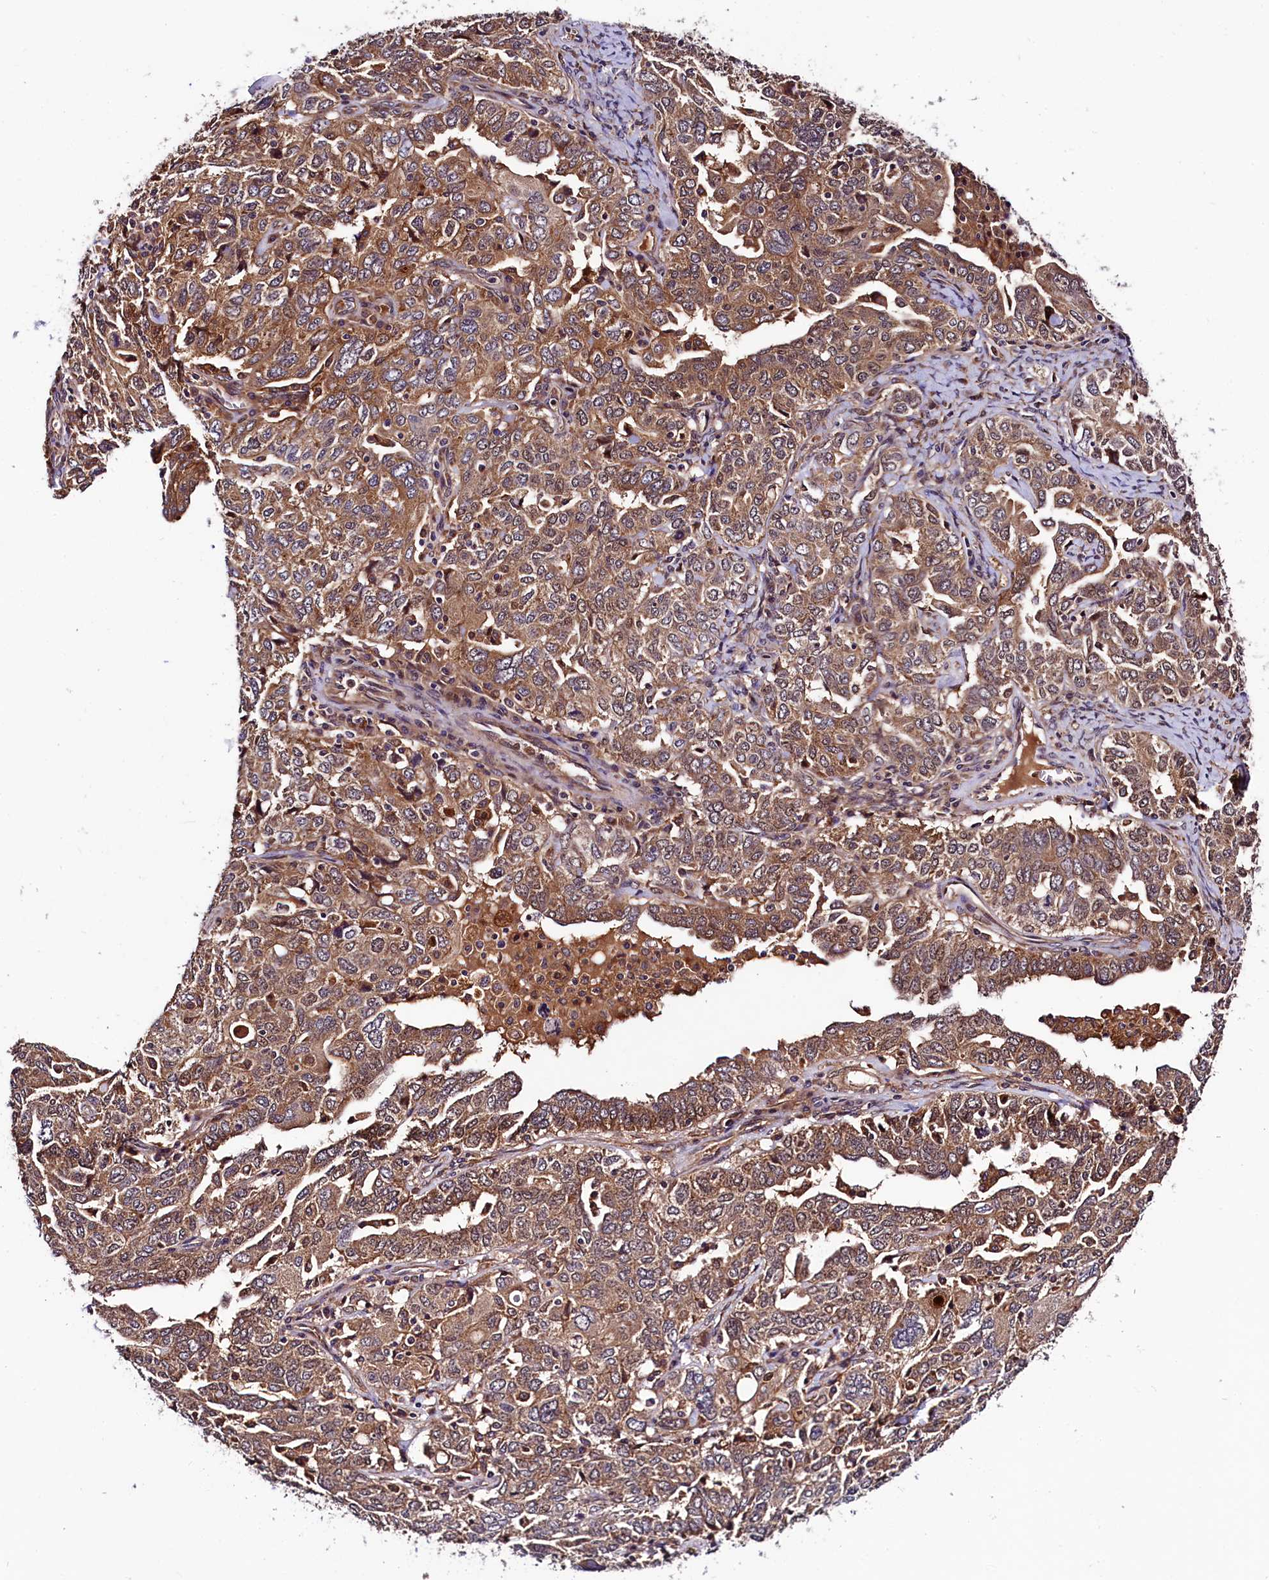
{"staining": {"intensity": "moderate", "quantity": ">75%", "location": "cytoplasmic/membranous"}, "tissue": "ovarian cancer", "cell_type": "Tumor cells", "image_type": "cancer", "snomed": [{"axis": "morphology", "description": "Carcinoma, endometroid"}, {"axis": "topography", "description": "Ovary"}], "caption": "Human ovarian cancer (endometroid carcinoma) stained with a protein marker exhibits moderate staining in tumor cells.", "gene": "VPS35", "patient": {"sex": "female", "age": 62}}